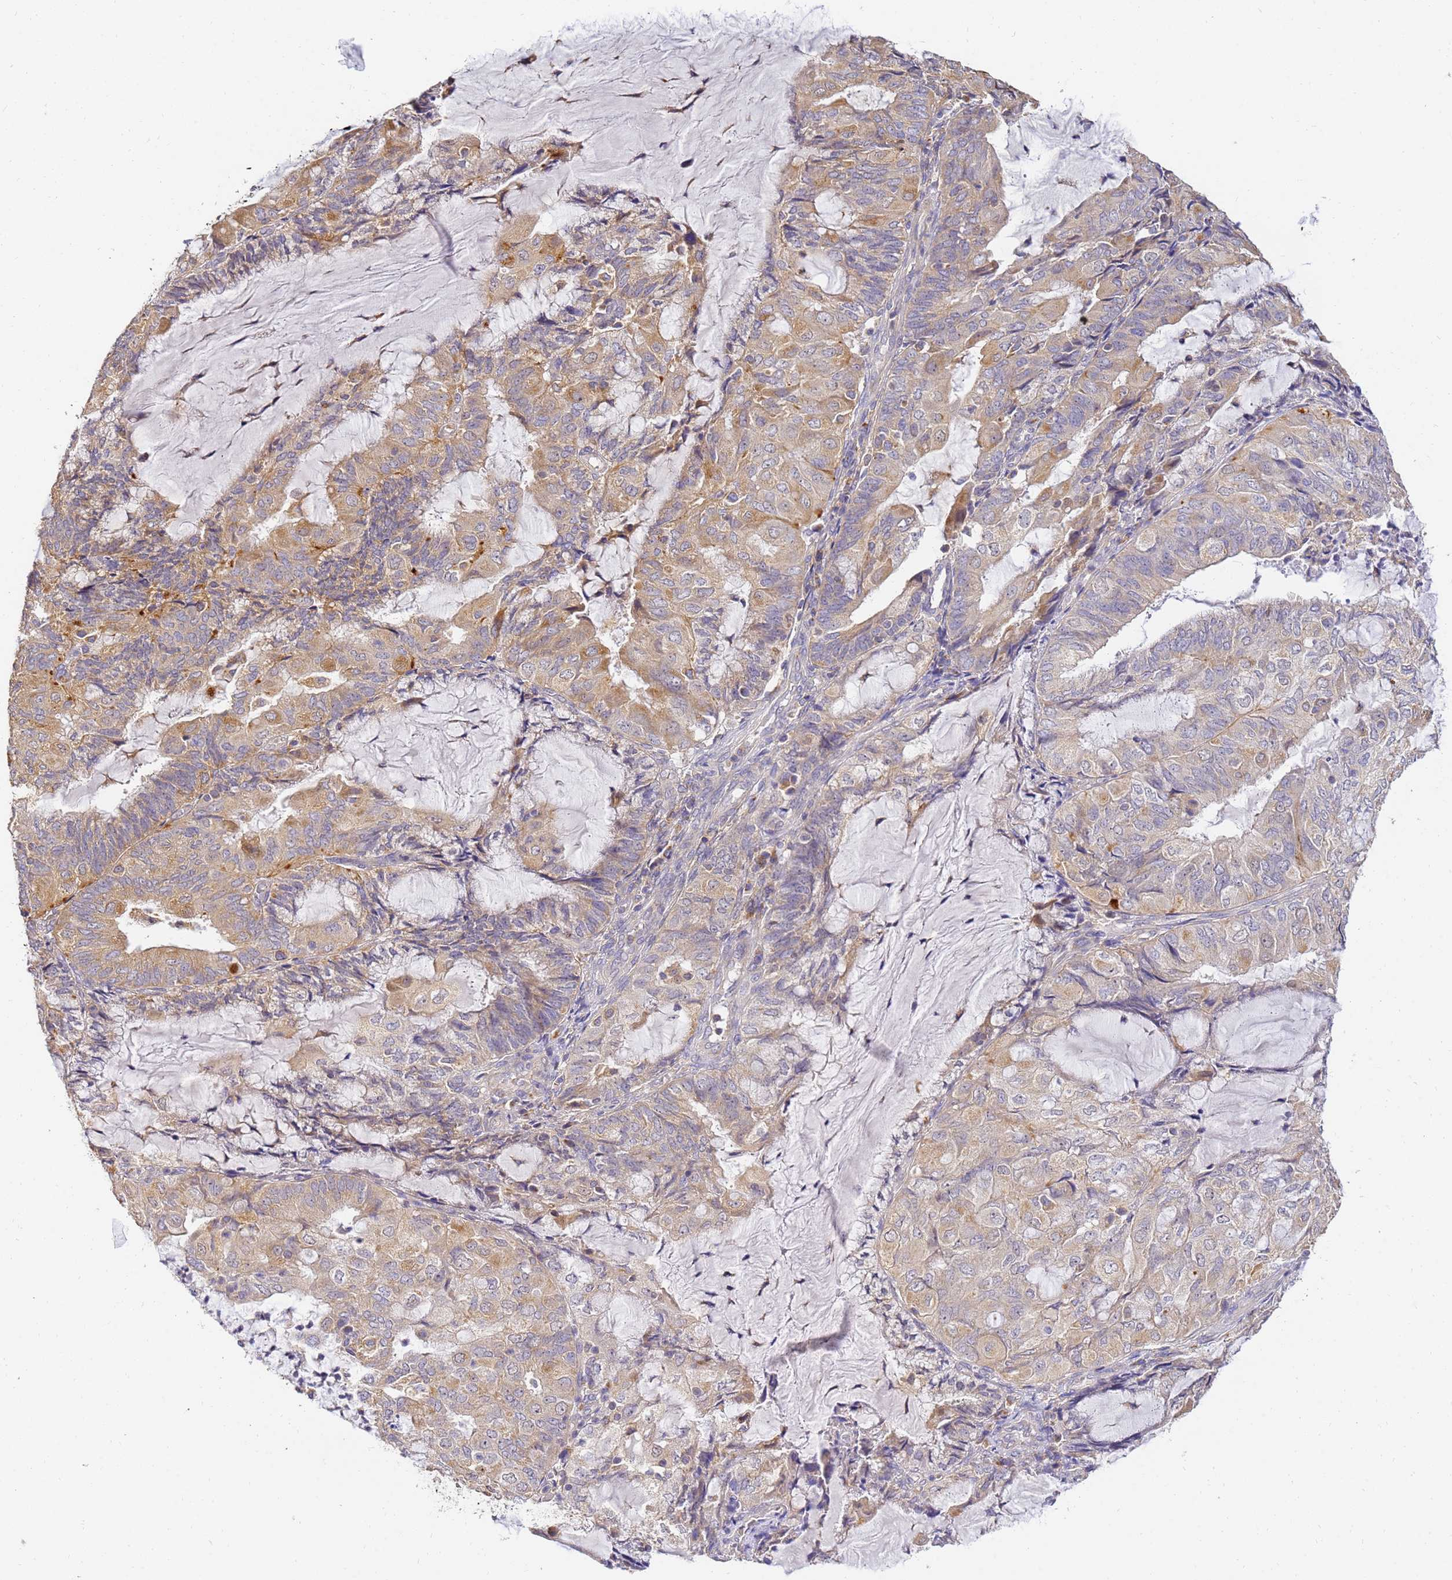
{"staining": {"intensity": "moderate", "quantity": "25%-75%", "location": "cytoplasmic/membranous"}, "tissue": "endometrial cancer", "cell_type": "Tumor cells", "image_type": "cancer", "snomed": [{"axis": "morphology", "description": "Adenocarcinoma, NOS"}, {"axis": "topography", "description": "Endometrium"}], "caption": "Adenocarcinoma (endometrial) stained for a protein exhibits moderate cytoplasmic/membranous positivity in tumor cells. (Stains: DAB in brown, nuclei in blue, Microscopy: brightfield microscopy at high magnification).", "gene": "ARL8B", "patient": {"sex": "female", "age": 81}}